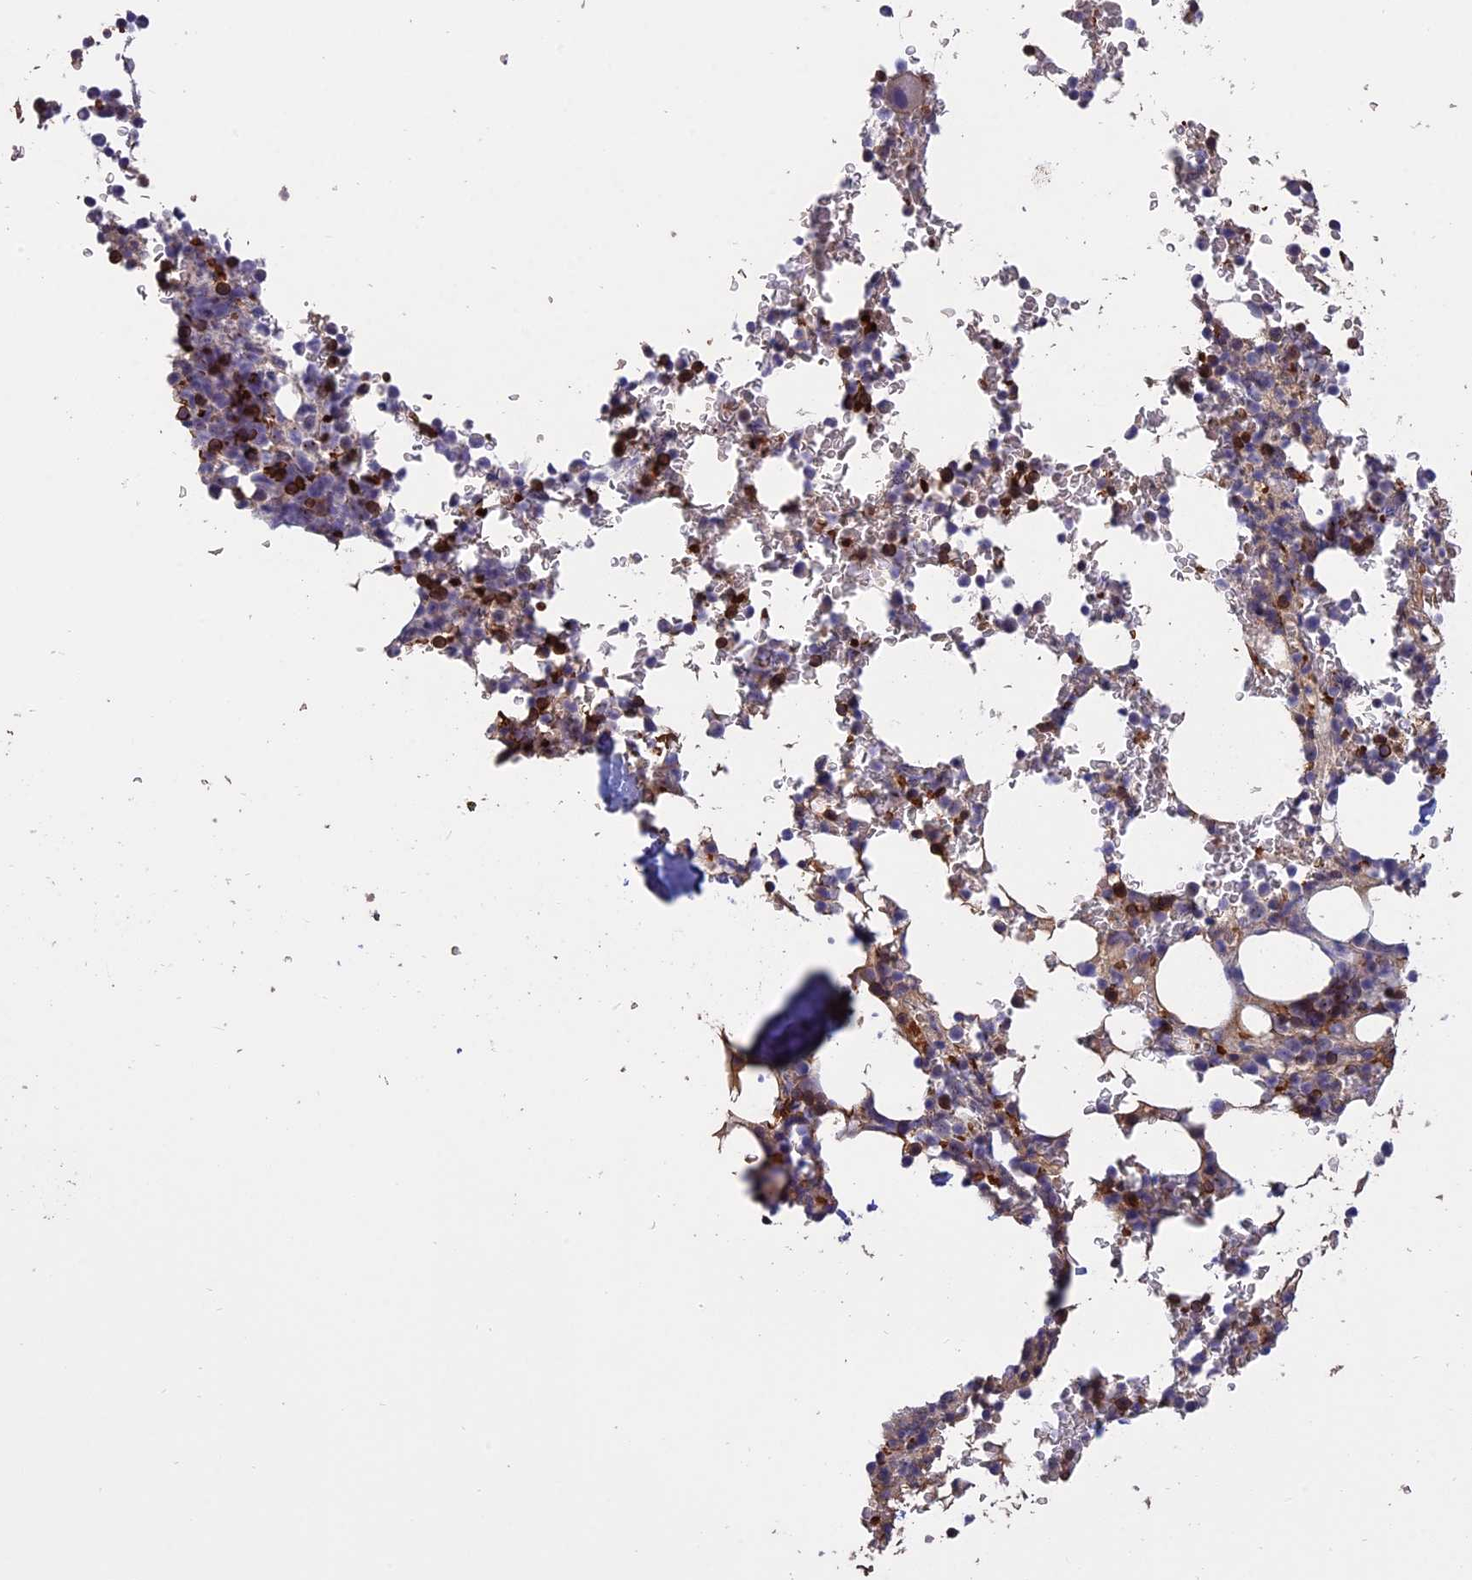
{"staining": {"intensity": "strong", "quantity": "25%-75%", "location": "cytoplasmic/membranous"}, "tissue": "bone marrow", "cell_type": "Hematopoietic cells", "image_type": "normal", "snomed": [{"axis": "morphology", "description": "Normal tissue, NOS"}, {"axis": "topography", "description": "Bone marrow"}], "caption": "This histopathology image demonstrates unremarkable bone marrow stained with immunohistochemistry (IHC) to label a protein in brown. The cytoplasmic/membranous of hematopoietic cells show strong positivity for the protein. Nuclei are counter-stained blue.", "gene": "KNOP1", "patient": {"sex": "male", "age": 58}}